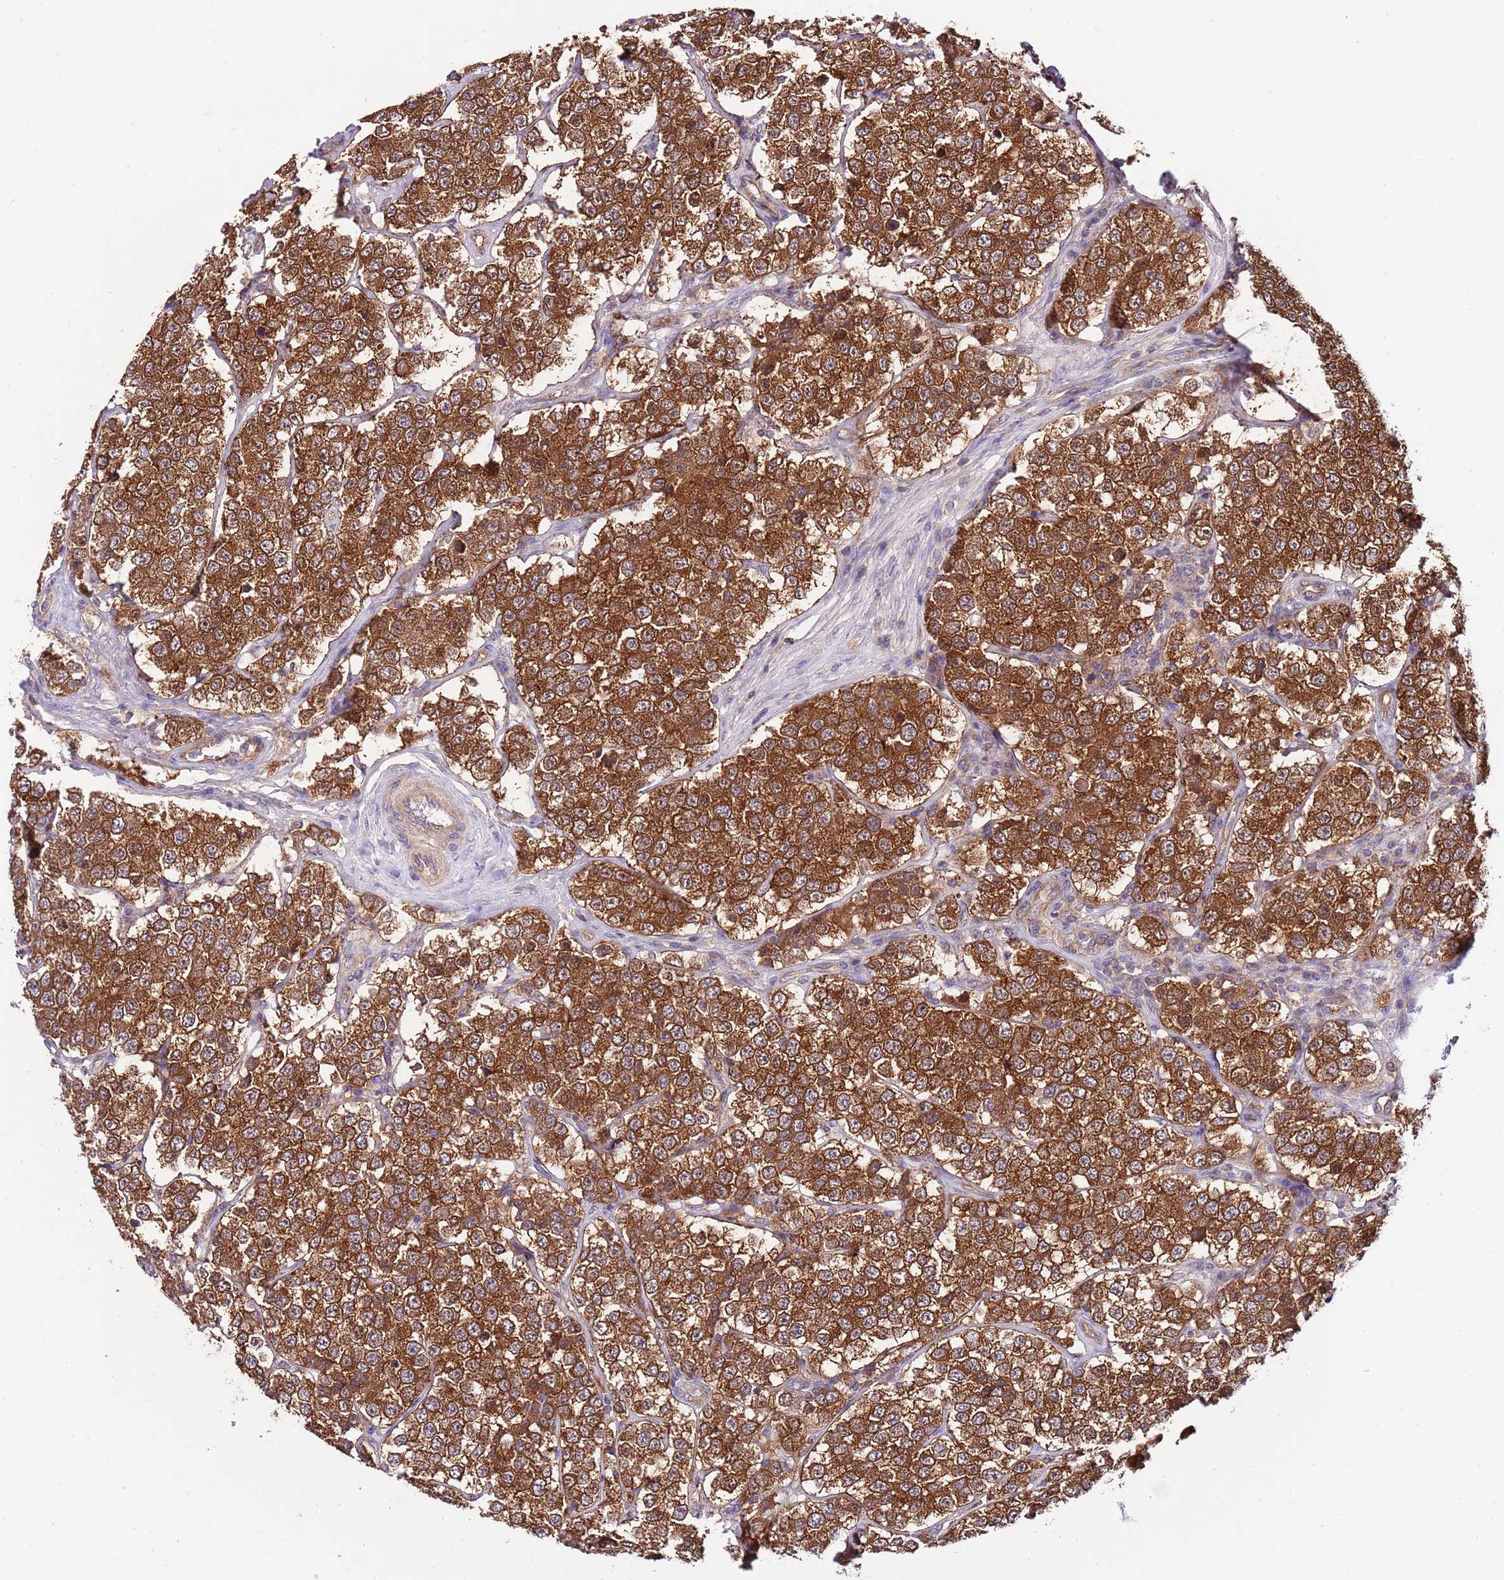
{"staining": {"intensity": "strong", "quantity": ">75%", "location": "cytoplasmic/membranous"}, "tissue": "testis cancer", "cell_type": "Tumor cells", "image_type": "cancer", "snomed": [{"axis": "morphology", "description": "Seminoma, NOS"}, {"axis": "topography", "description": "Testis"}], "caption": "Tumor cells reveal high levels of strong cytoplasmic/membranous staining in approximately >75% of cells in testis seminoma.", "gene": "DONSON", "patient": {"sex": "male", "age": 34}}